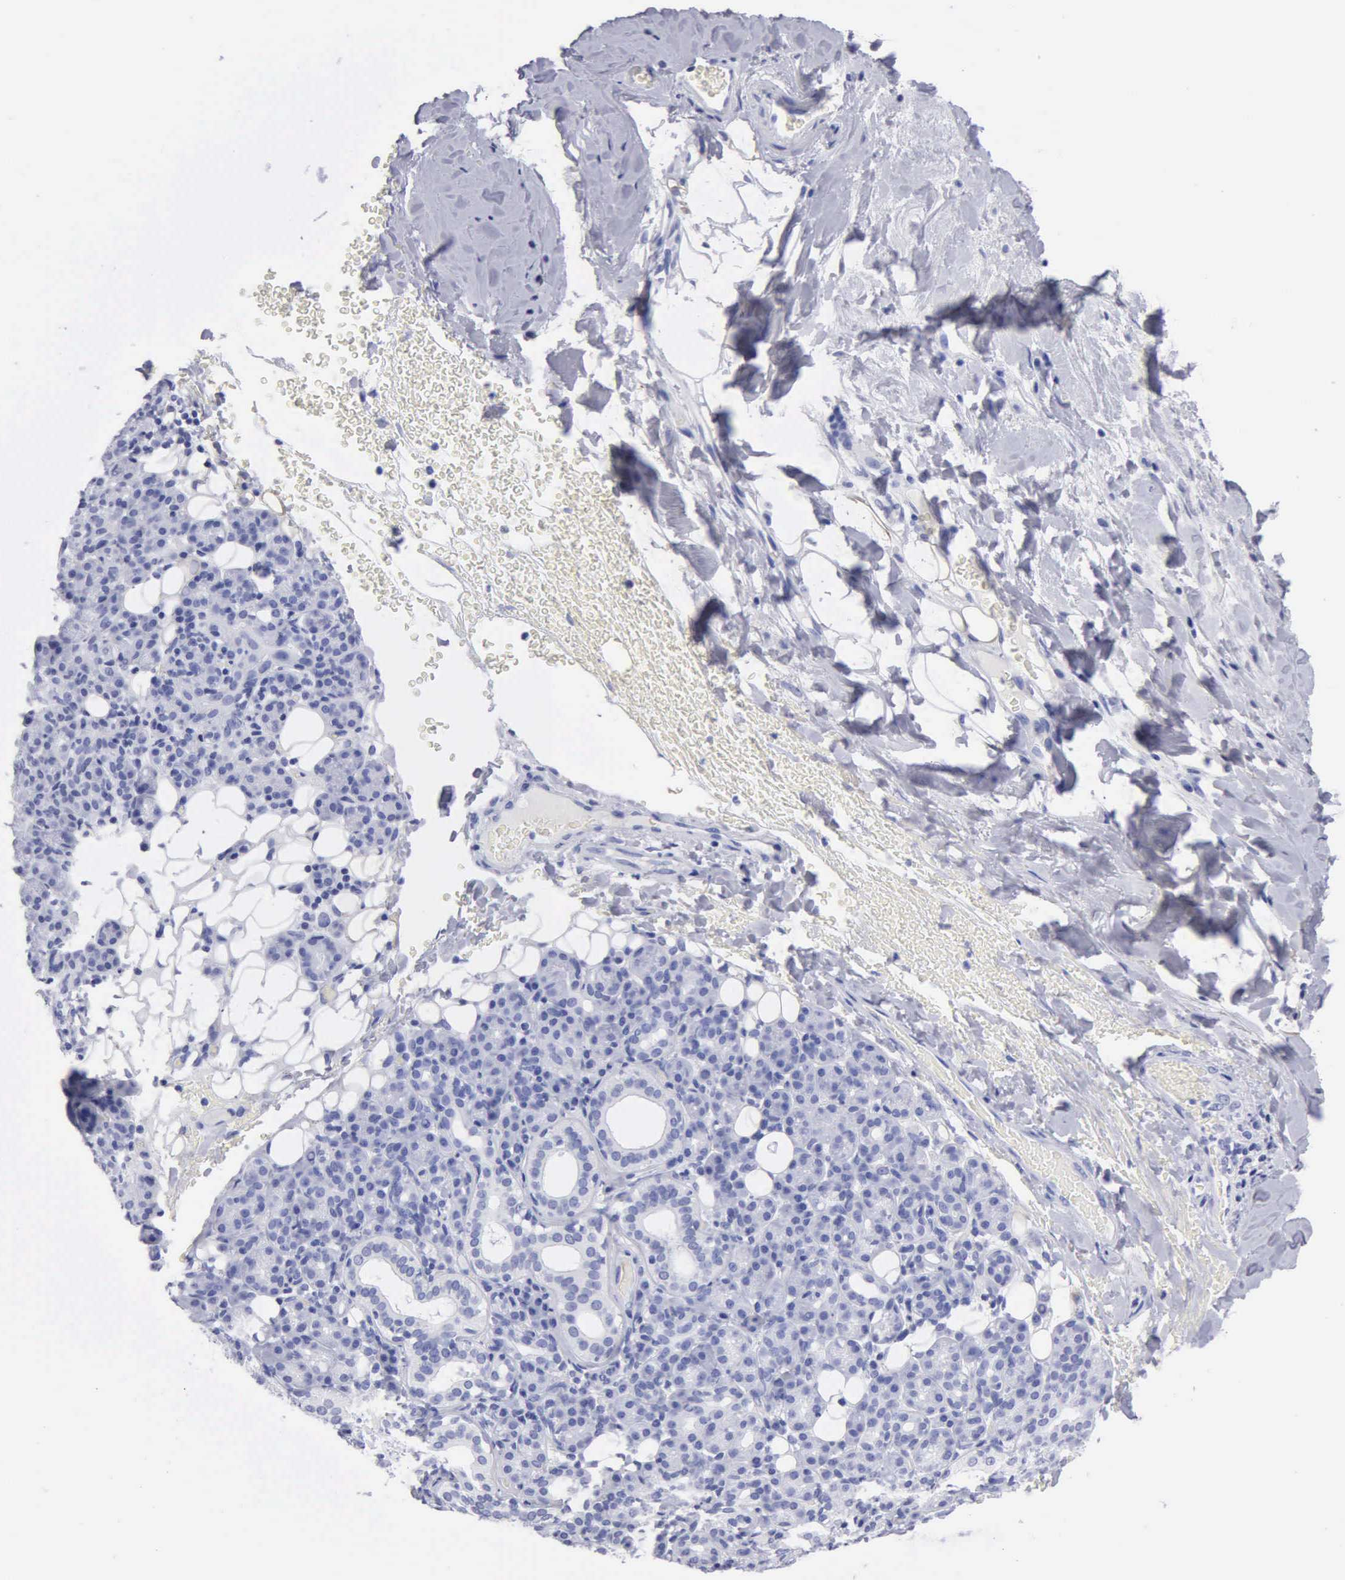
{"staining": {"intensity": "negative", "quantity": "none", "location": "none"}, "tissue": "skin cancer", "cell_type": "Tumor cells", "image_type": "cancer", "snomed": [{"axis": "morphology", "description": "Squamous cell carcinoma, NOS"}, {"axis": "topography", "description": "Skin"}], "caption": "High power microscopy photomicrograph of an IHC photomicrograph of skin cancer, revealing no significant positivity in tumor cells.", "gene": "CYP19A1", "patient": {"sex": "male", "age": 84}}